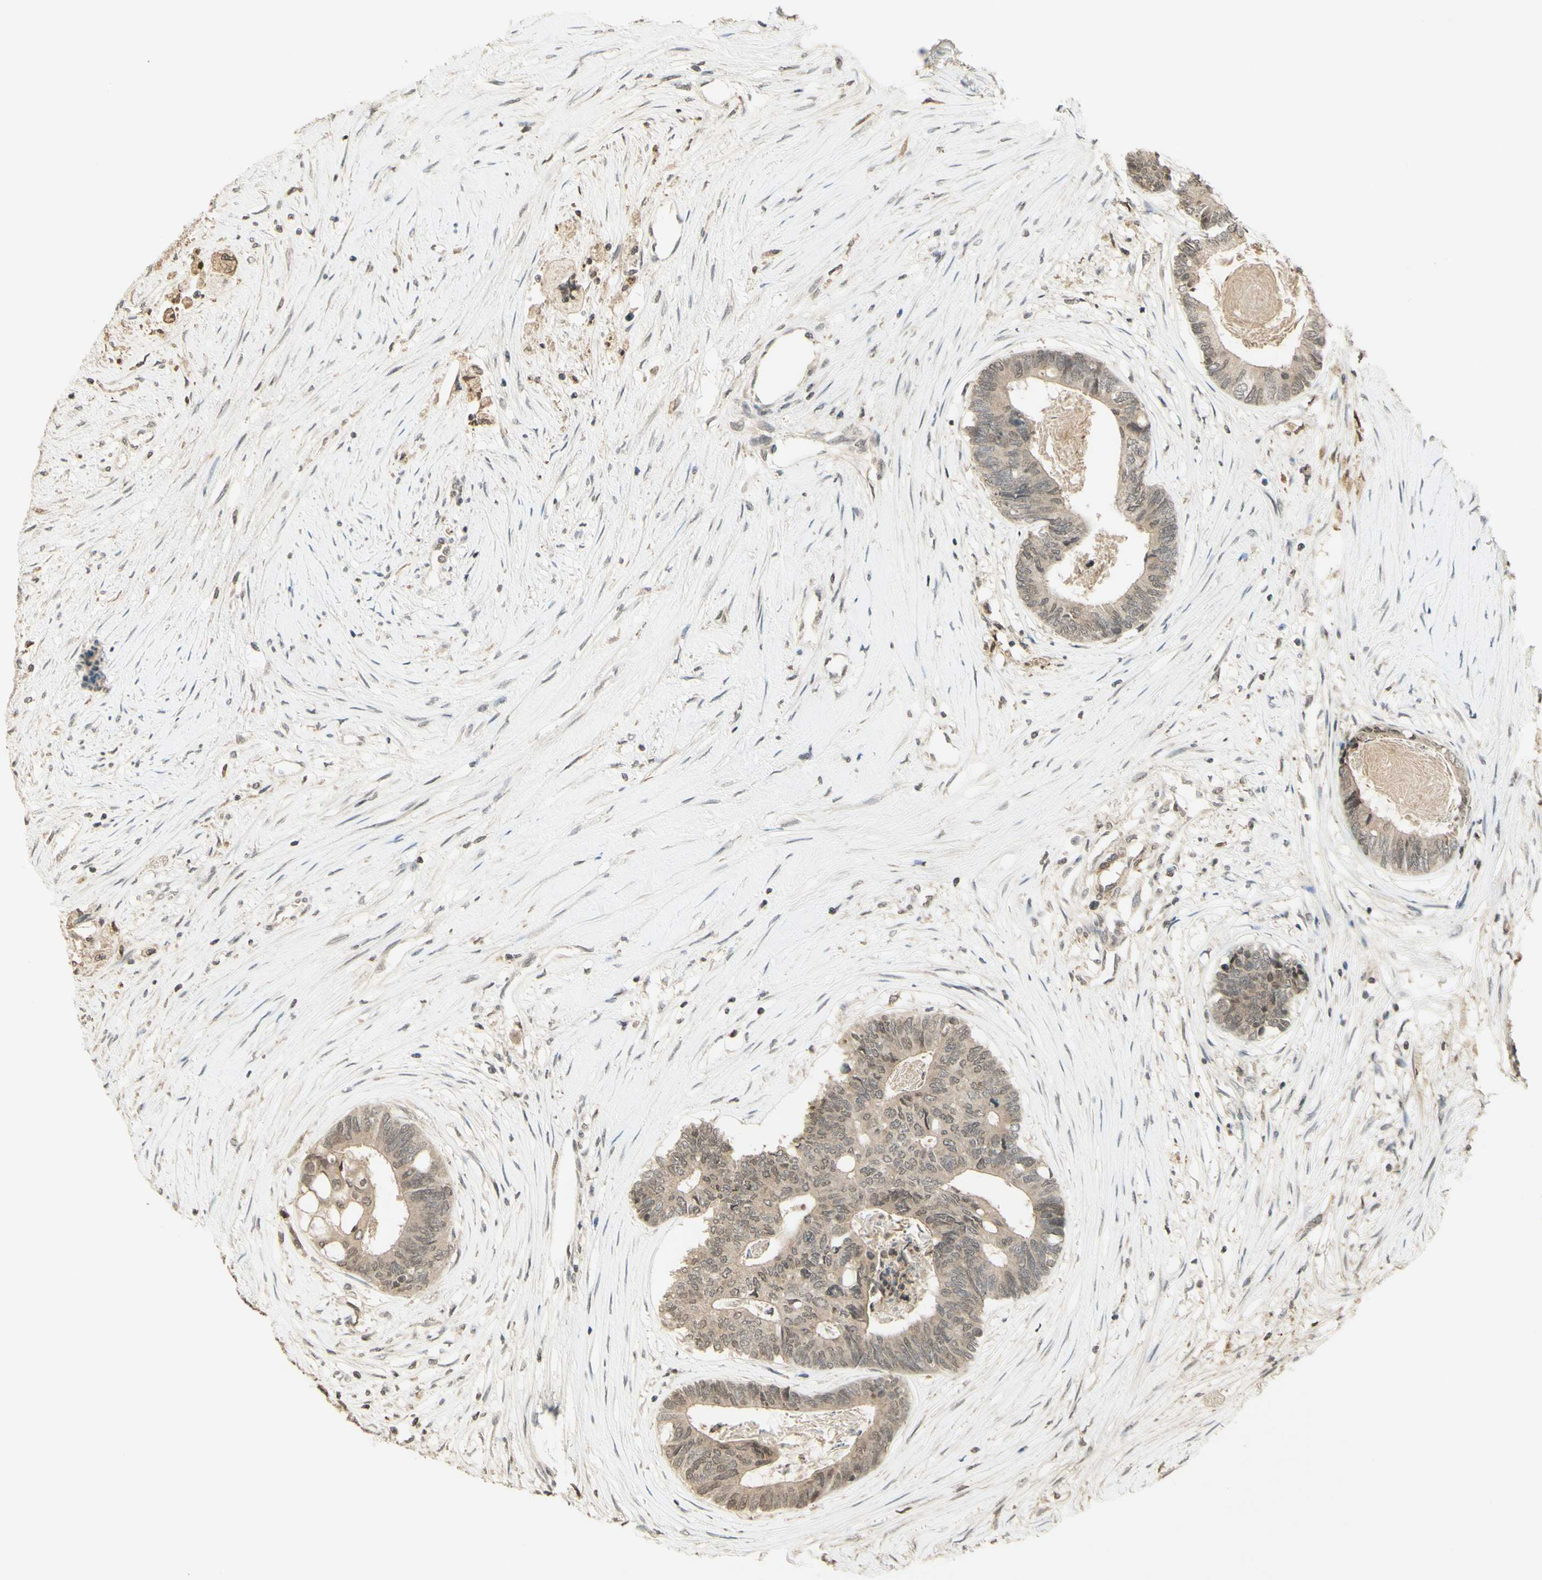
{"staining": {"intensity": "moderate", "quantity": "25%-75%", "location": "cytoplasmic/membranous"}, "tissue": "colorectal cancer", "cell_type": "Tumor cells", "image_type": "cancer", "snomed": [{"axis": "morphology", "description": "Adenocarcinoma, NOS"}, {"axis": "topography", "description": "Rectum"}], "caption": "A high-resolution image shows immunohistochemistry (IHC) staining of colorectal adenocarcinoma, which shows moderate cytoplasmic/membranous positivity in approximately 25%-75% of tumor cells.", "gene": "GLI1", "patient": {"sex": "male", "age": 63}}